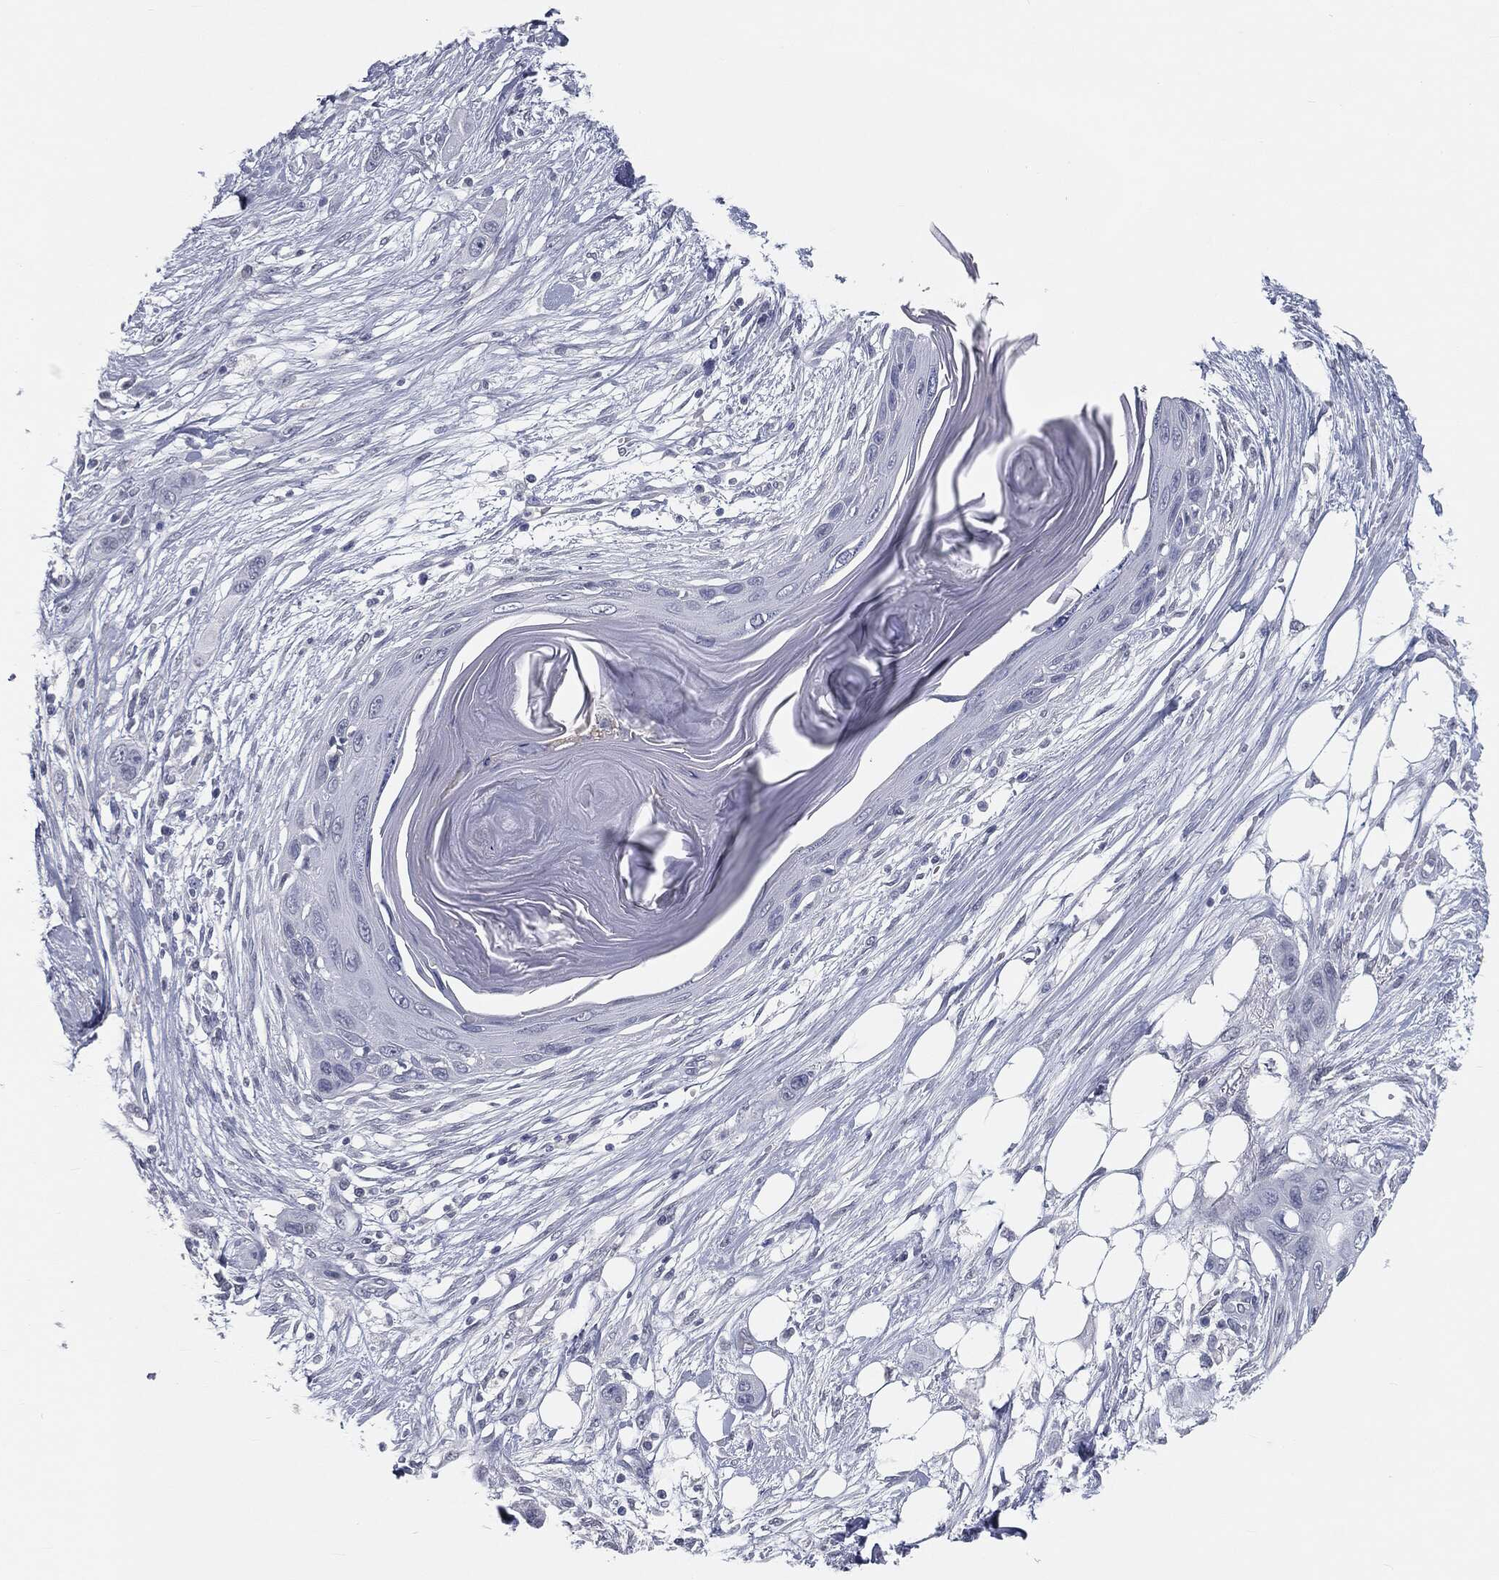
{"staining": {"intensity": "negative", "quantity": "none", "location": "none"}, "tissue": "skin cancer", "cell_type": "Tumor cells", "image_type": "cancer", "snomed": [{"axis": "morphology", "description": "Squamous cell carcinoma, NOS"}, {"axis": "topography", "description": "Skin"}], "caption": "The immunohistochemistry micrograph has no significant expression in tumor cells of skin cancer tissue.", "gene": "PRAME", "patient": {"sex": "male", "age": 79}}